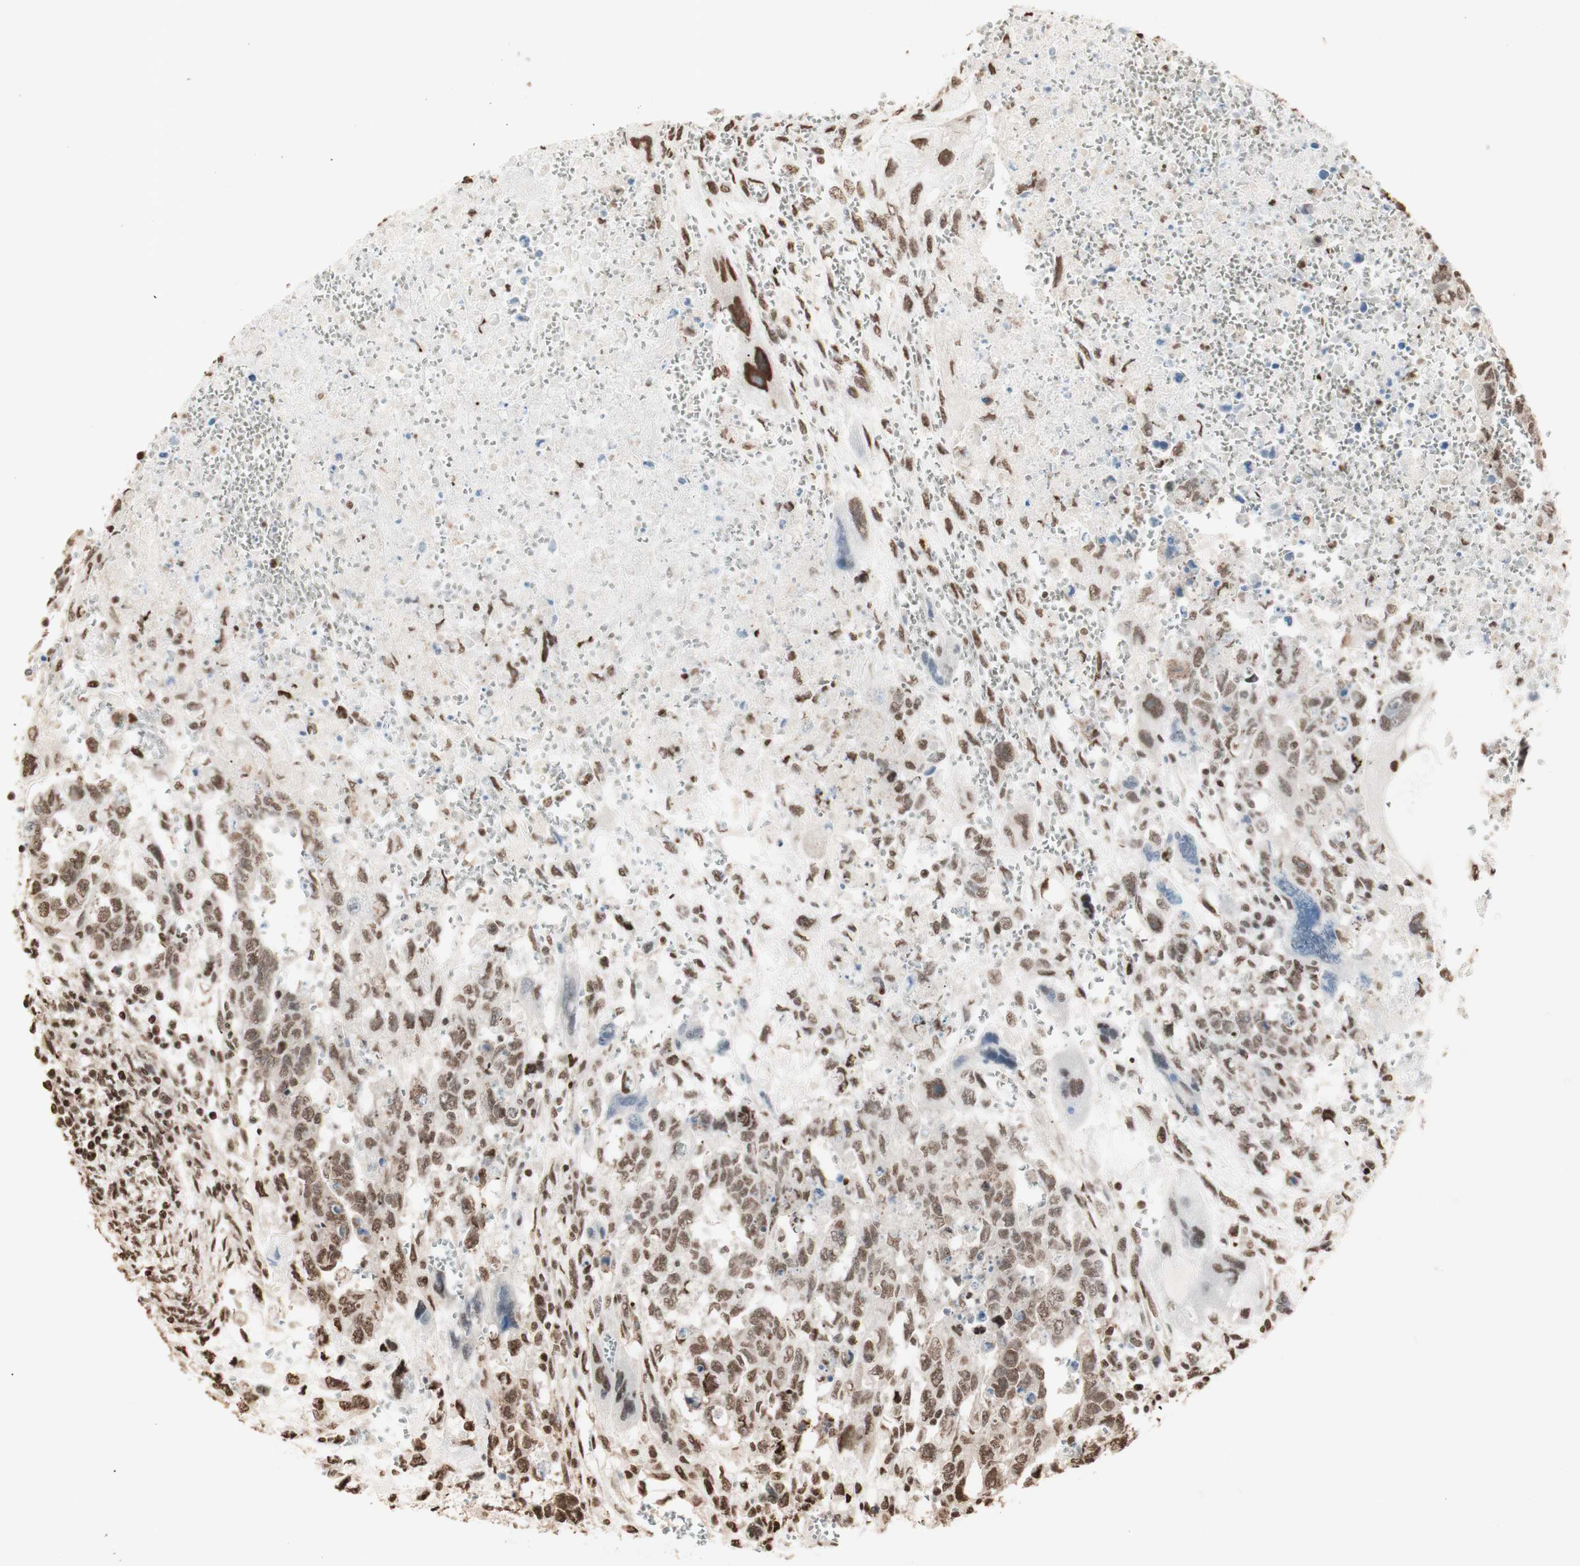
{"staining": {"intensity": "weak", "quantity": ">75%", "location": "nuclear"}, "tissue": "testis cancer", "cell_type": "Tumor cells", "image_type": "cancer", "snomed": [{"axis": "morphology", "description": "Carcinoma, Embryonal, NOS"}, {"axis": "topography", "description": "Testis"}], "caption": "A high-resolution micrograph shows IHC staining of embryonal carcinoma (testis), which demonstrates weak nuclear positivity in about >75% of tumor cells.", "gene": "HNRNPA2B1", "patient": {"sex": "male", "age": 28}}